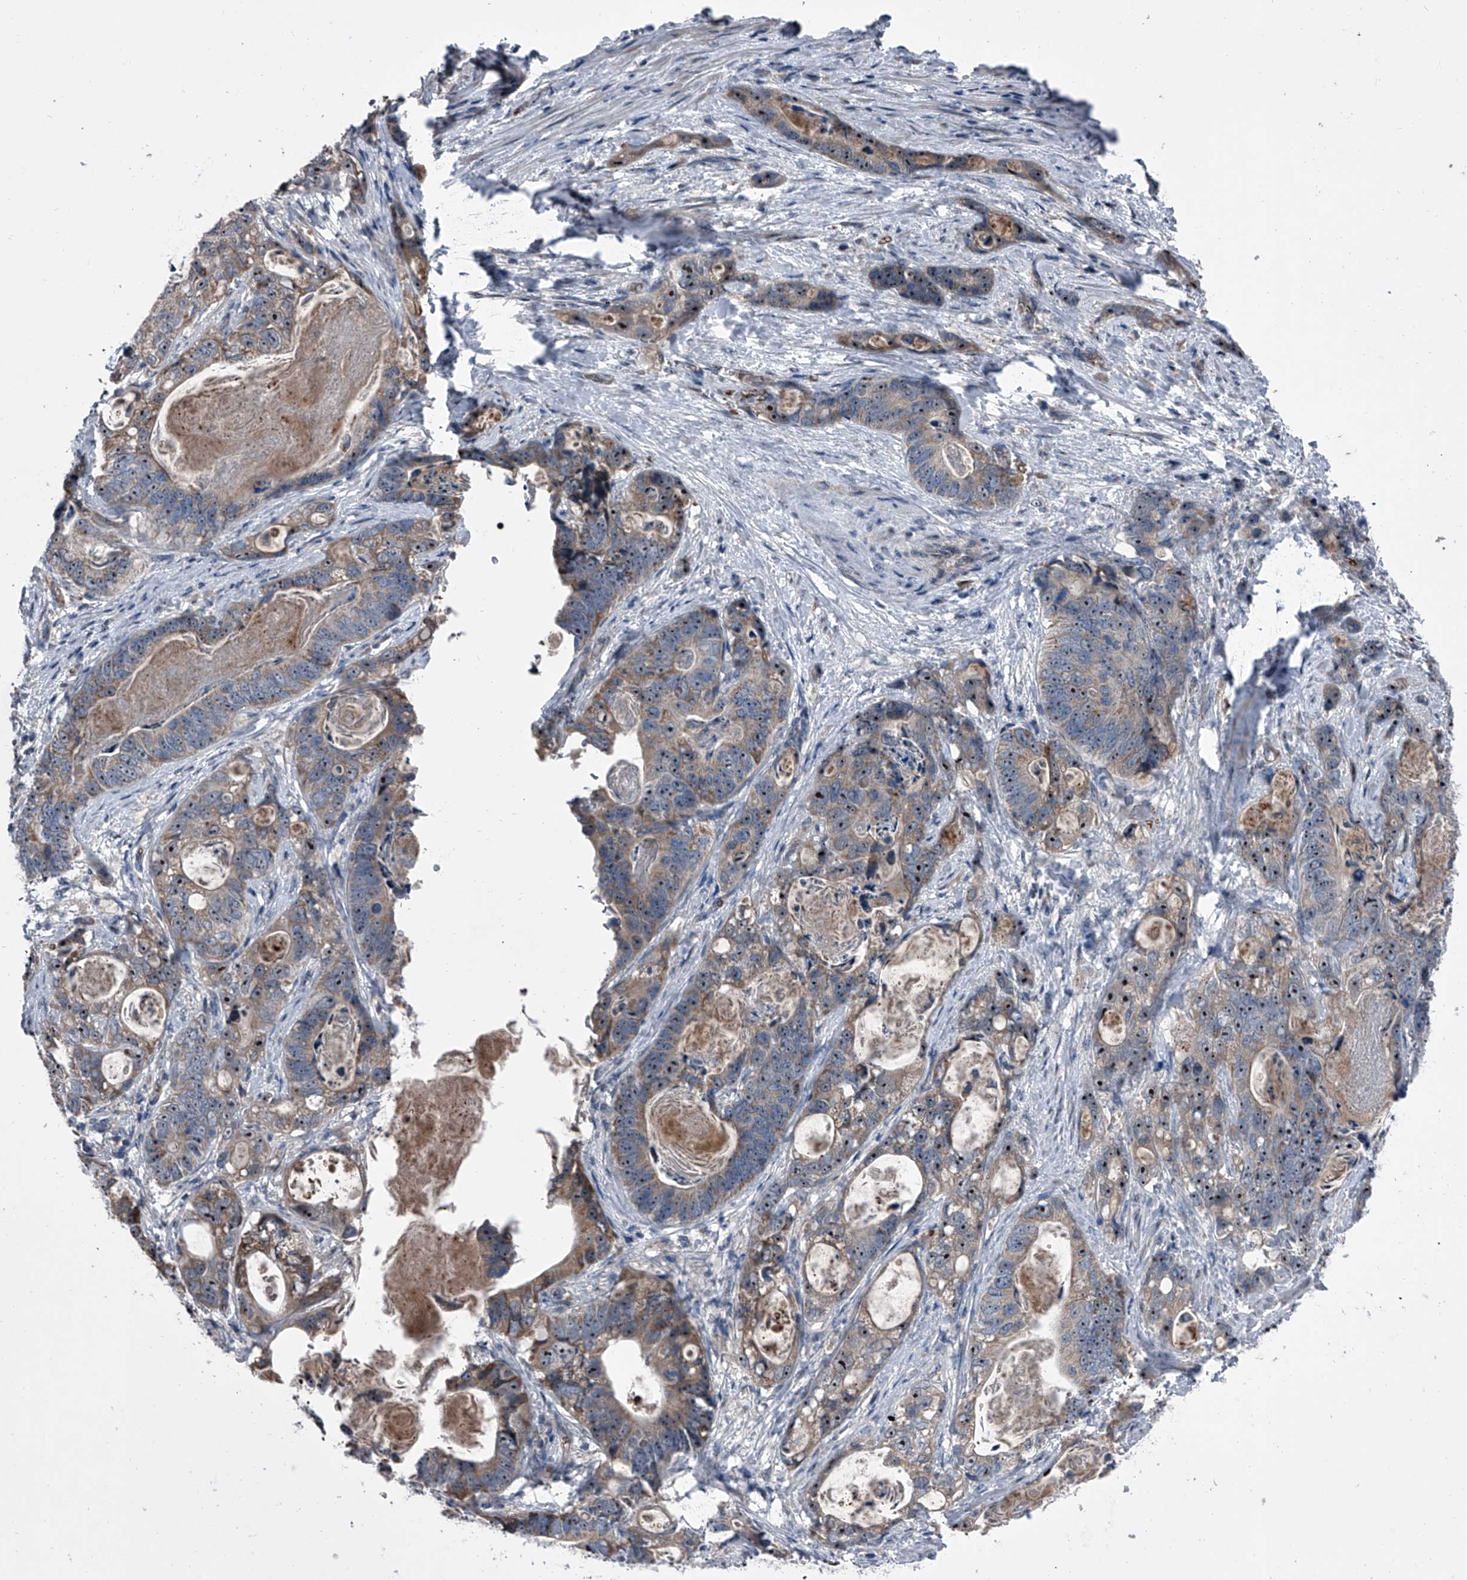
{"staining": {"intensity": "moderate", "quantity": ">75%", "location": "cytoplasmic/membranous,nuclear"}, "tissue": "stomach cancer", "cell_type": "Tumor cells", "image_type": "cancer", "snomed": [{"axis": "morphology", "description": "Normal tissue, NOS"}, {"axis": "morphology", "description": "Adenocarcinoma, NOS"}, {"axis": "topography", "description": "Stomach"}], "caption": "This is a photomicrograph of IHC staining of stomach cancer, which shows moderate positivity in the cytoplasmic/membranous and nuclear of tumor cells.", "gene": "CEP85L", "patient": {"sex": "female", "age": 89}}